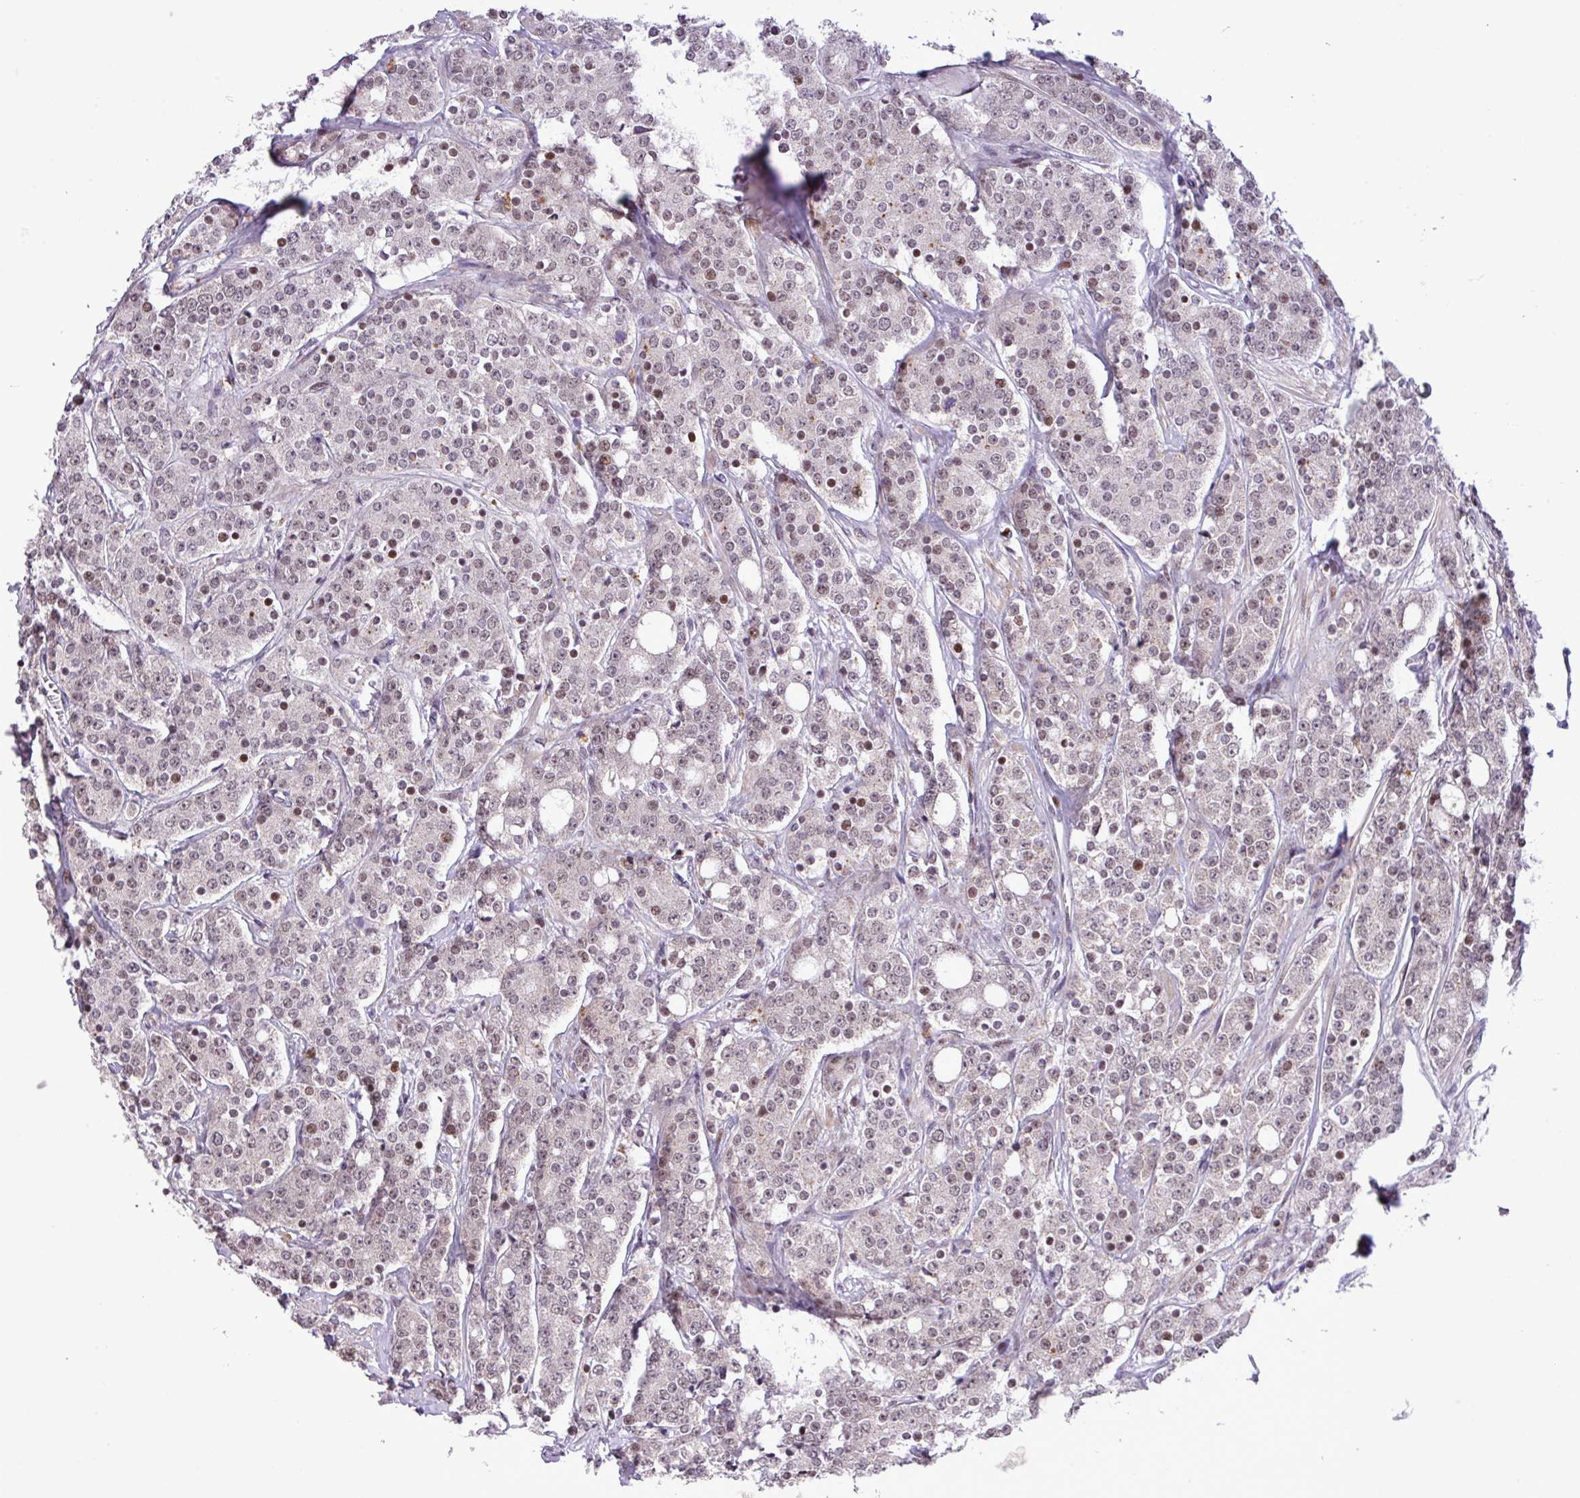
{"staining": {"intensity": "weak", "quantity": "25%-75%", "location": "nuclear"}, "tissue": "prostate cancer", "cell_type": "Tumor cells", "image_type": "cancer", "snomed": [{"axis": "morphology", "description": "Adenocarcinoma, High grade"}, {"axis": "topography", "description": "Prostate"}], "caption": "A low amount of weak nuclear positivity is appreciated in about 25%-75% of tumor cells in prostate cancer tissue. Using DAB (3,3'-diaminobenzidine) (brown) and hematoxylin (blue) stains, captured at high magnification using brightfield microscopy.", "gene": "ZNF354A", "patient": {"sex": "male", "age": 62}}